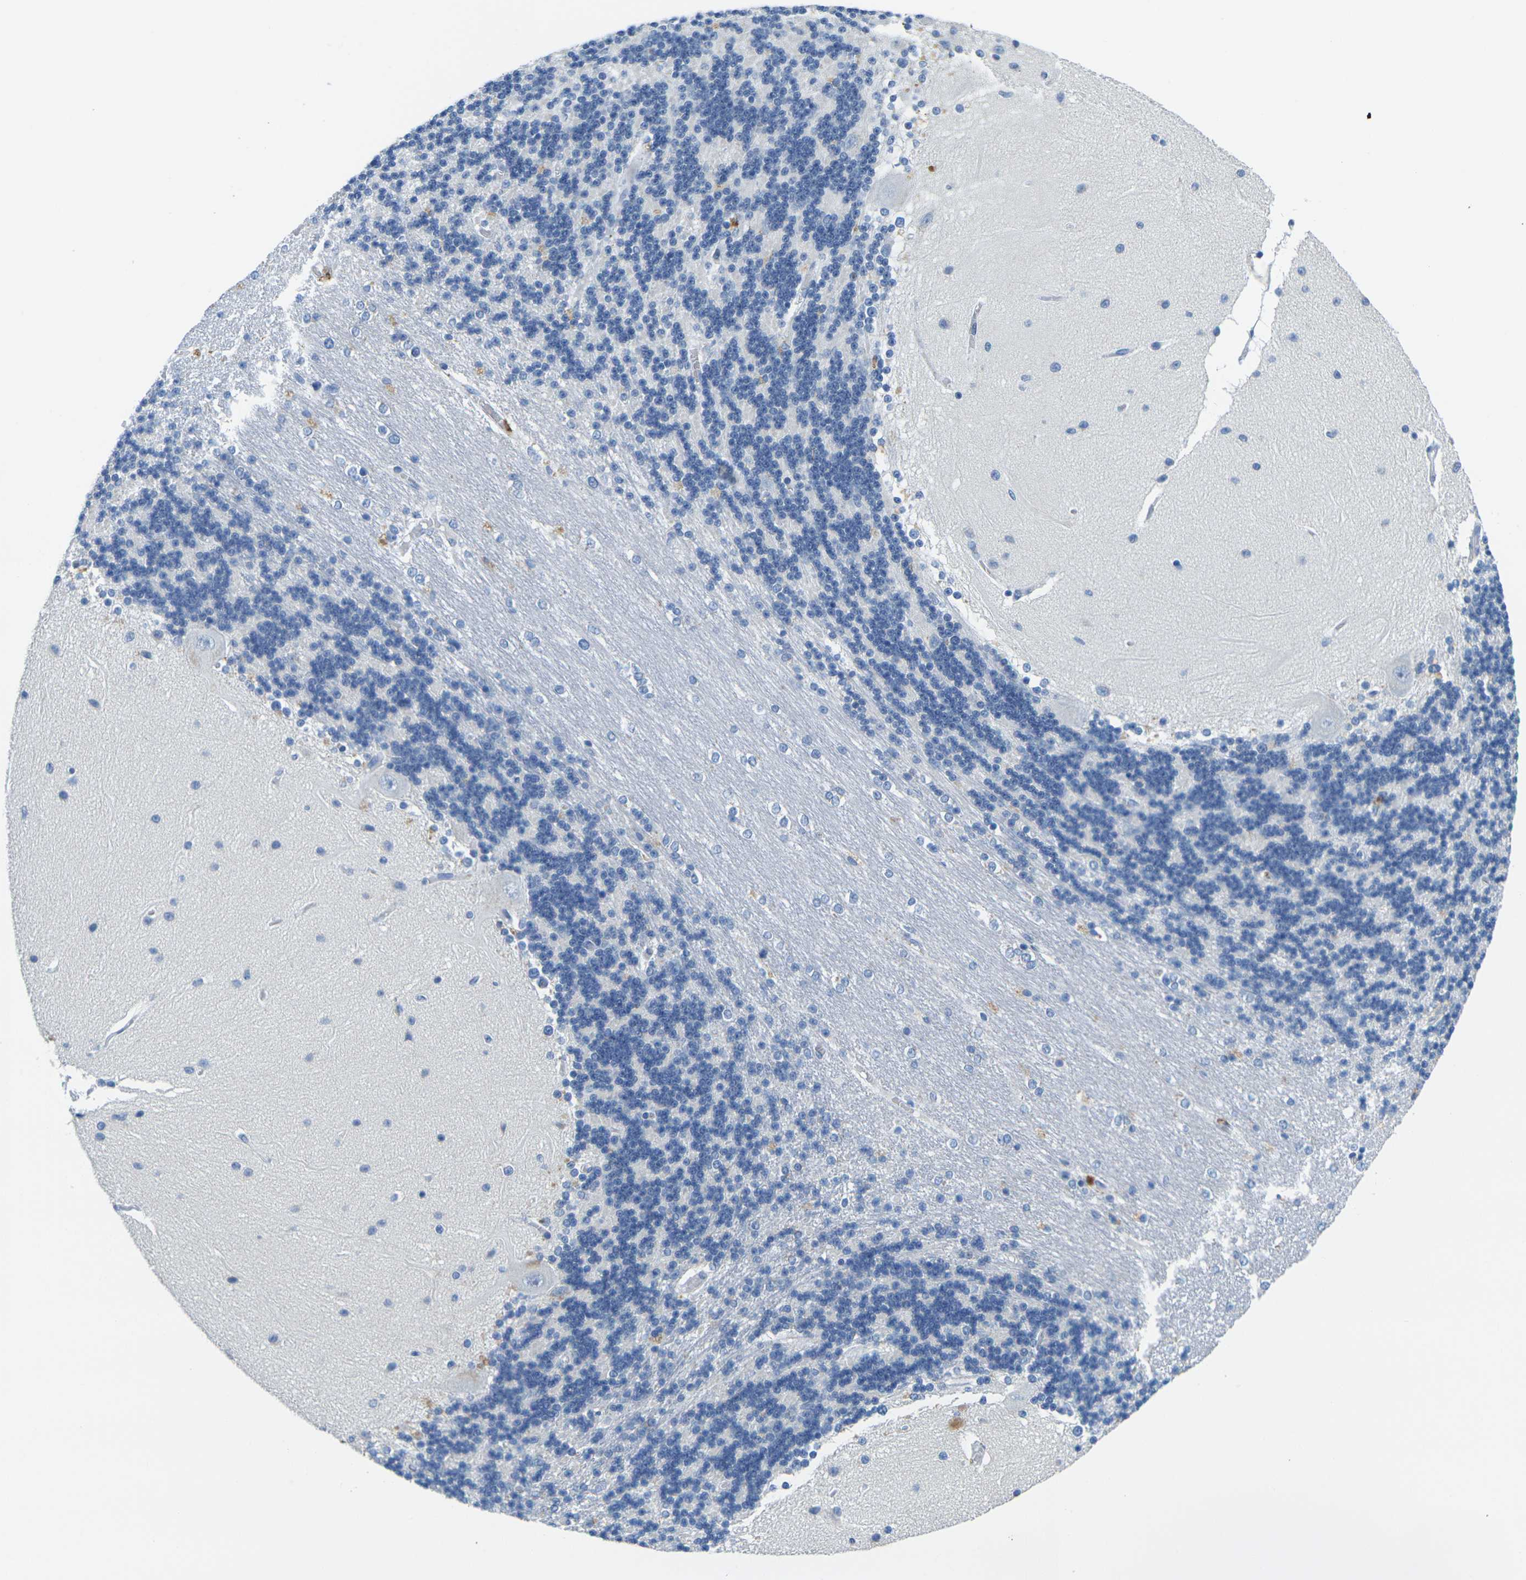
{"staining": {"intensity": "negative", "quantity": "none", "location": "none"}, "tissue": "cerebellum", "cell_type": "Cells in granular layer", "image_type": "normal", "snomed": [{"axis": "morphology", "description": "Normal tissue, NOS"}, {"axis": "topography", "description": "Cerebellum"}], "caption": "Protein analysis of unremarkable cerebellum demonstrates no significant staining in cells in granular layer.", "gene": "GPR15", "patient": {"sex": "female", "age": 54}}